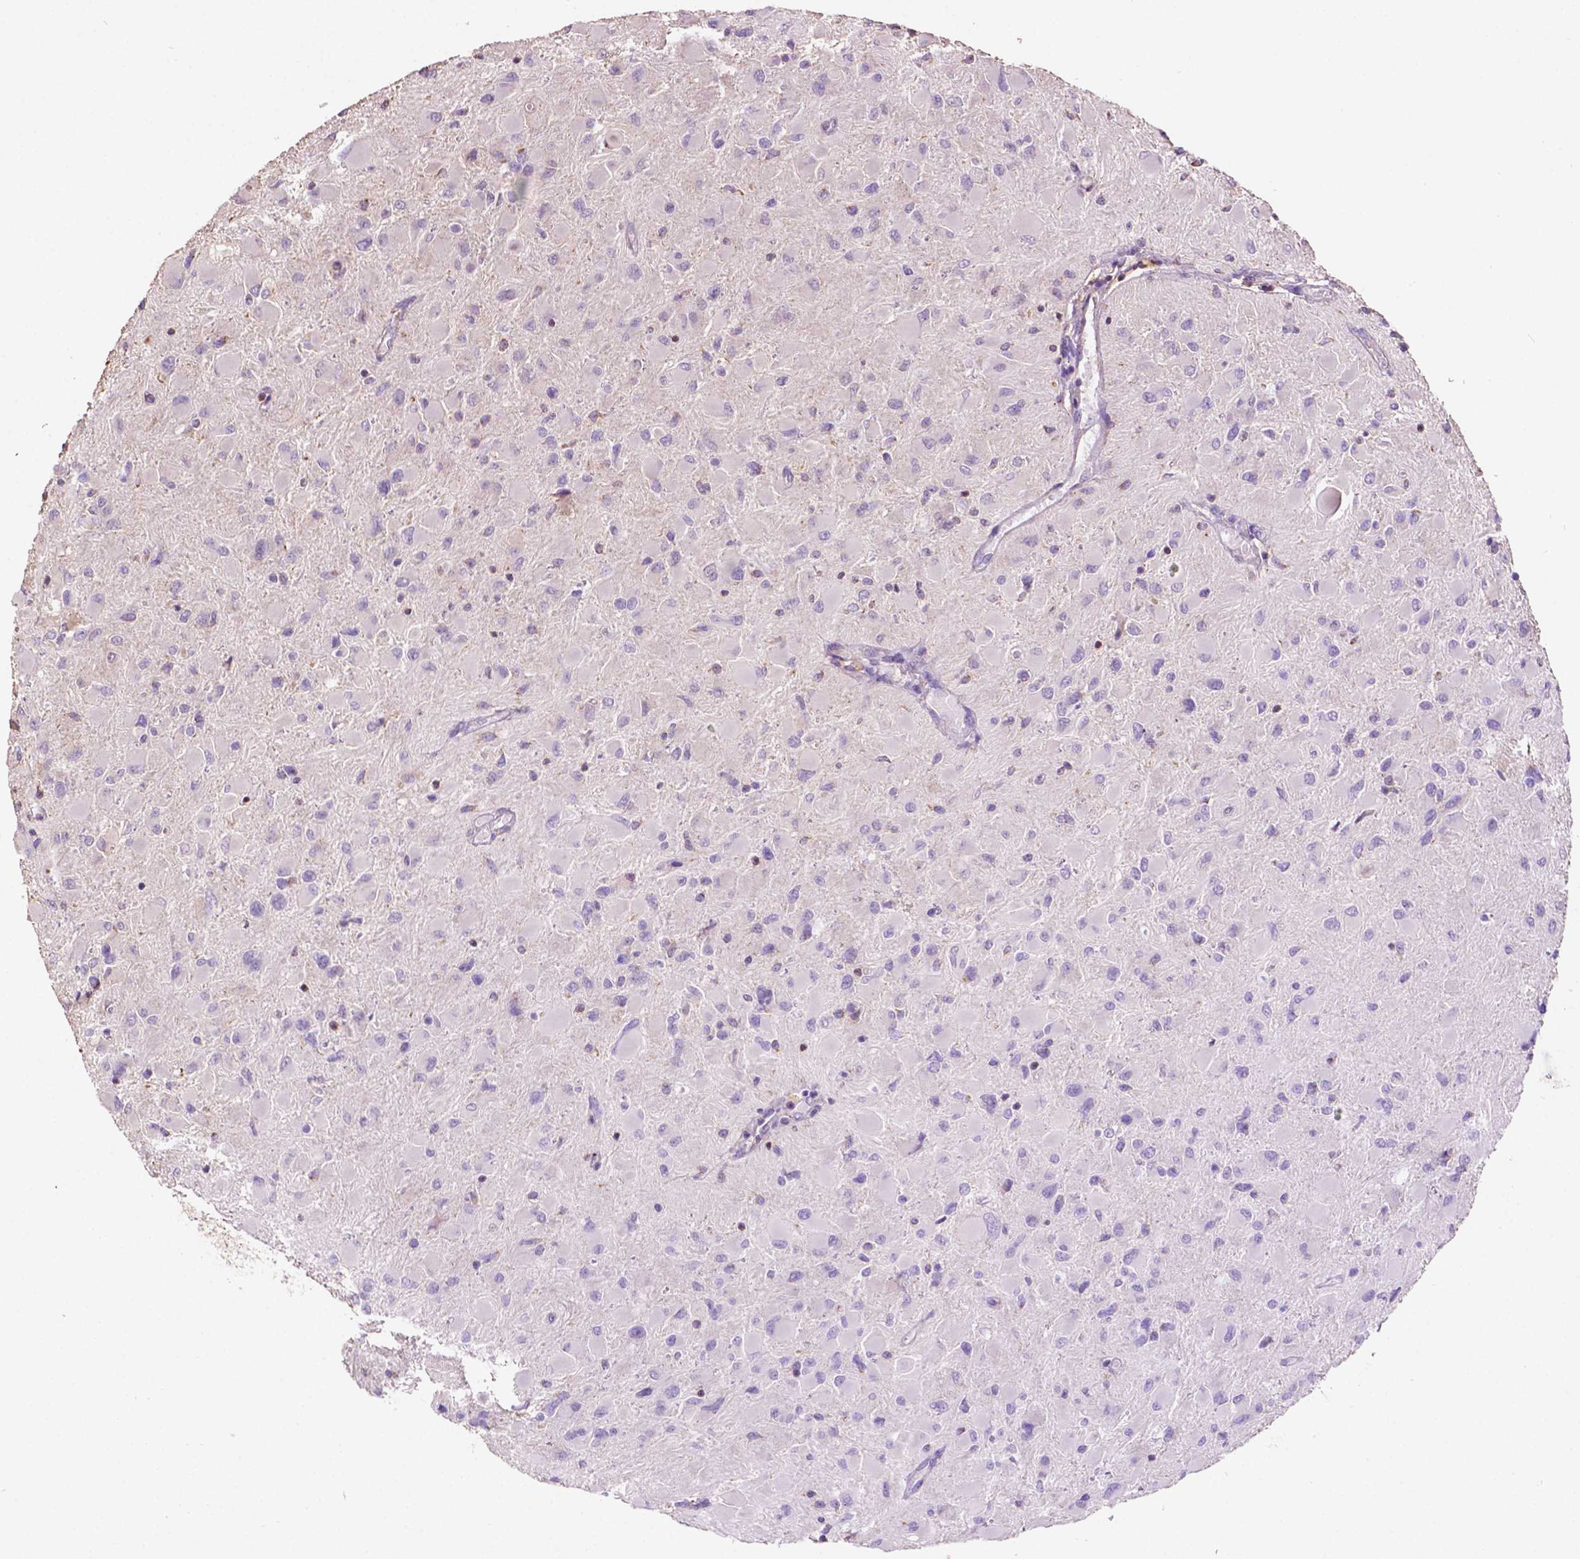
{"staining": {"intensity": "negative", "quantity": "none", "location": "none"}, "tissue": "glioma", "cell_type": "Tumor cells", "image_type": "cancer", "snomed": [{"axis": "morphology", "description": "Glioma, malignant, High grade"}, {"axis": "topography", "description": "Cerebral cortex"}], "caption": "An immunohistochemistry photomicrograph of malignant high-grade glioma is shown. There is no staining in tumor cells of malignant high-grade glioma. (Stains: DAB immunohistochemistry with hematoxylin counter stain, Microscopy: brightfield microscopy at high magnification).", "gene": "LRR1", "patient": {"sex": "female", "age": 36}}